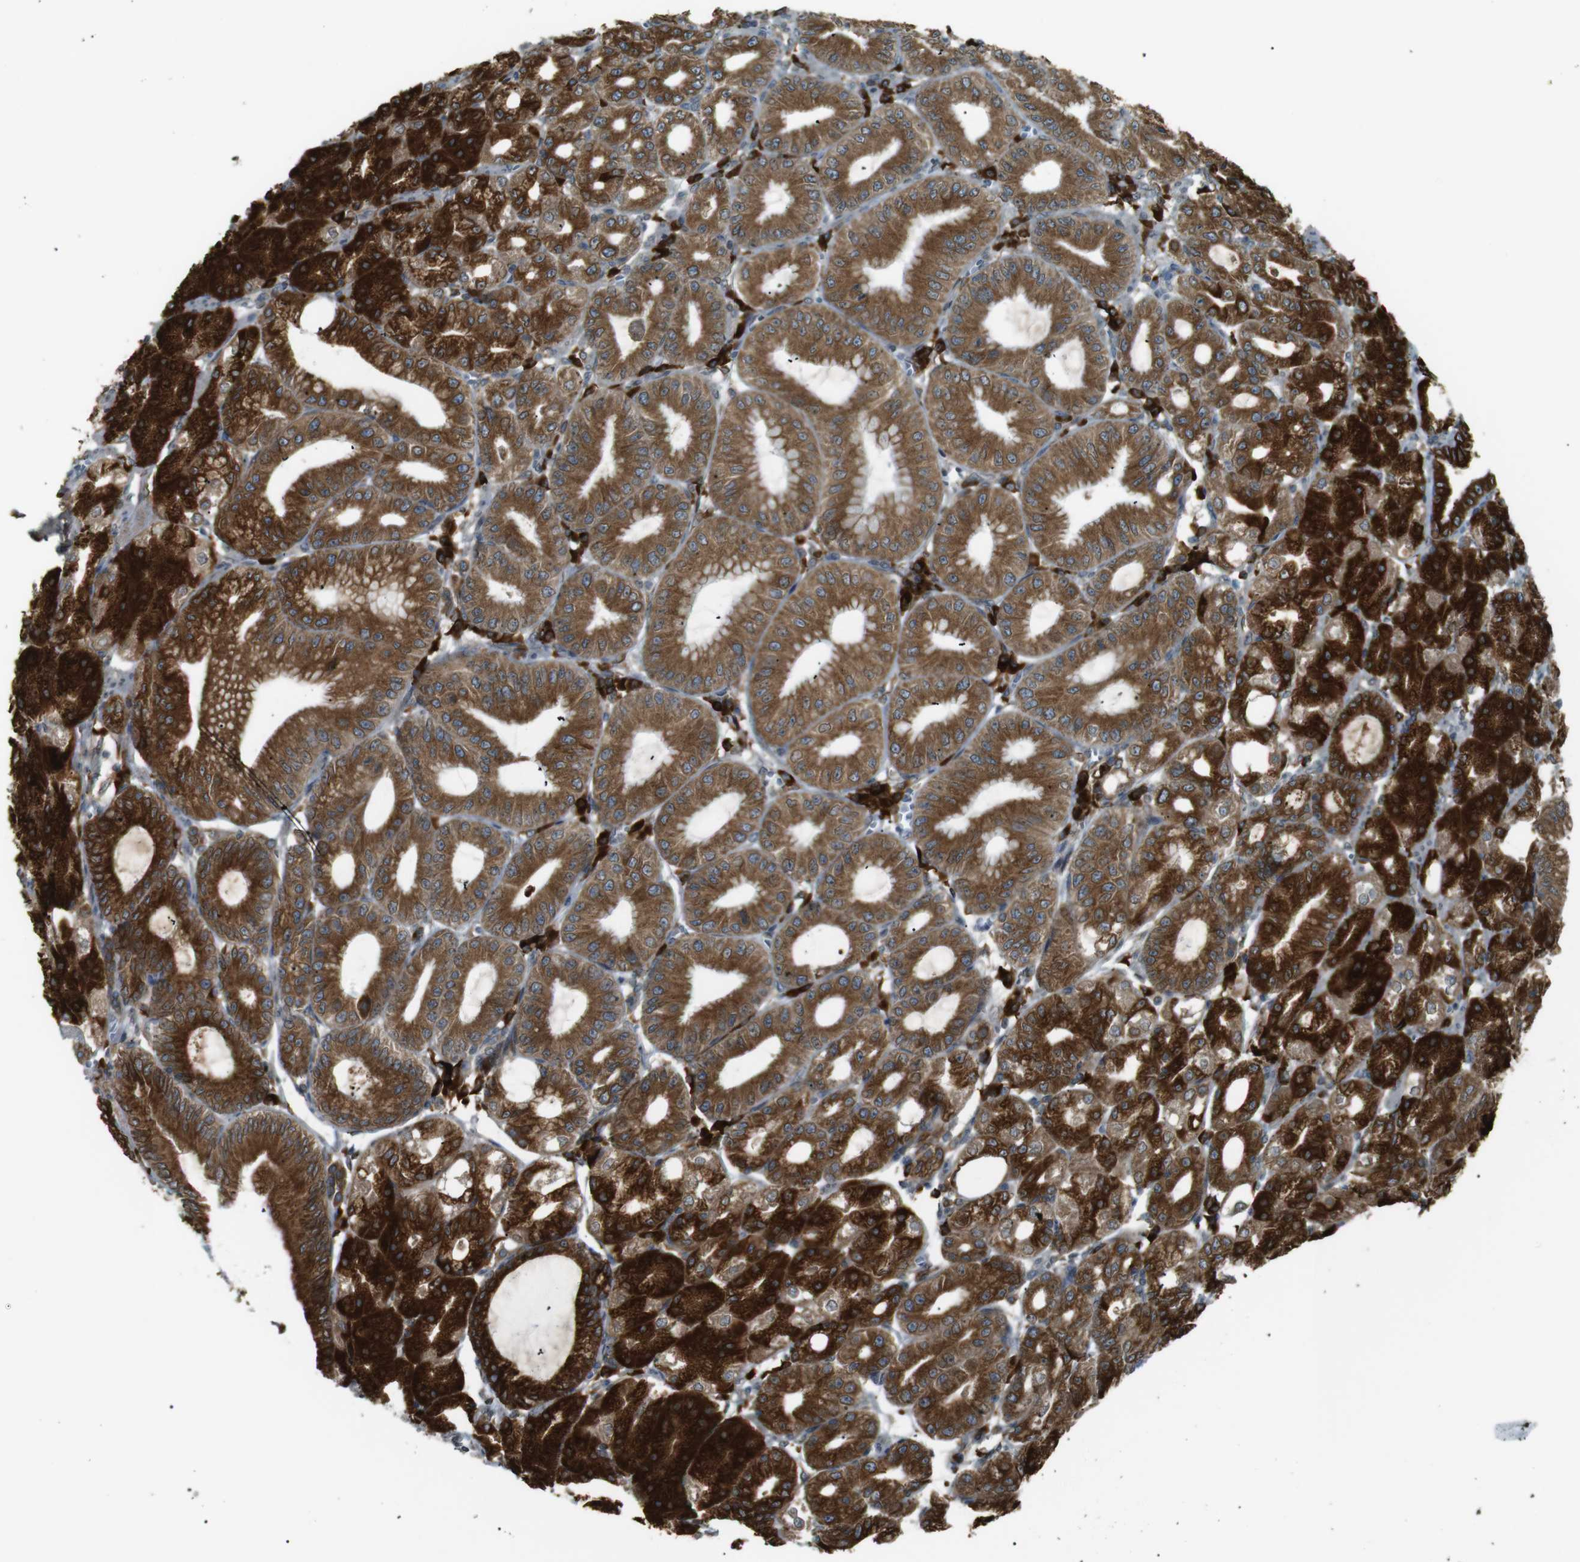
{"staining": {"intensity": "strong", "quantity": ">75%", "location": "cytoplasmic/membranous"}, "tissue": "stomach", "cell_type": "Glandular cells", "image_type": "normal", "snomed": [{"axis": "morphology", "description": "Normal tissue, NOS"}, {"axis": "topography", "description": "Stomach, lower"}], "caption": "The photomicrograph shows immunohistochemical staining of normal stomach. There is strong cytoplasmic/membranous positivity is appreciated in approximately >75% of glandular cells.", "gene": "TMED4", "patient": {"sex": "male", "age": 71}}